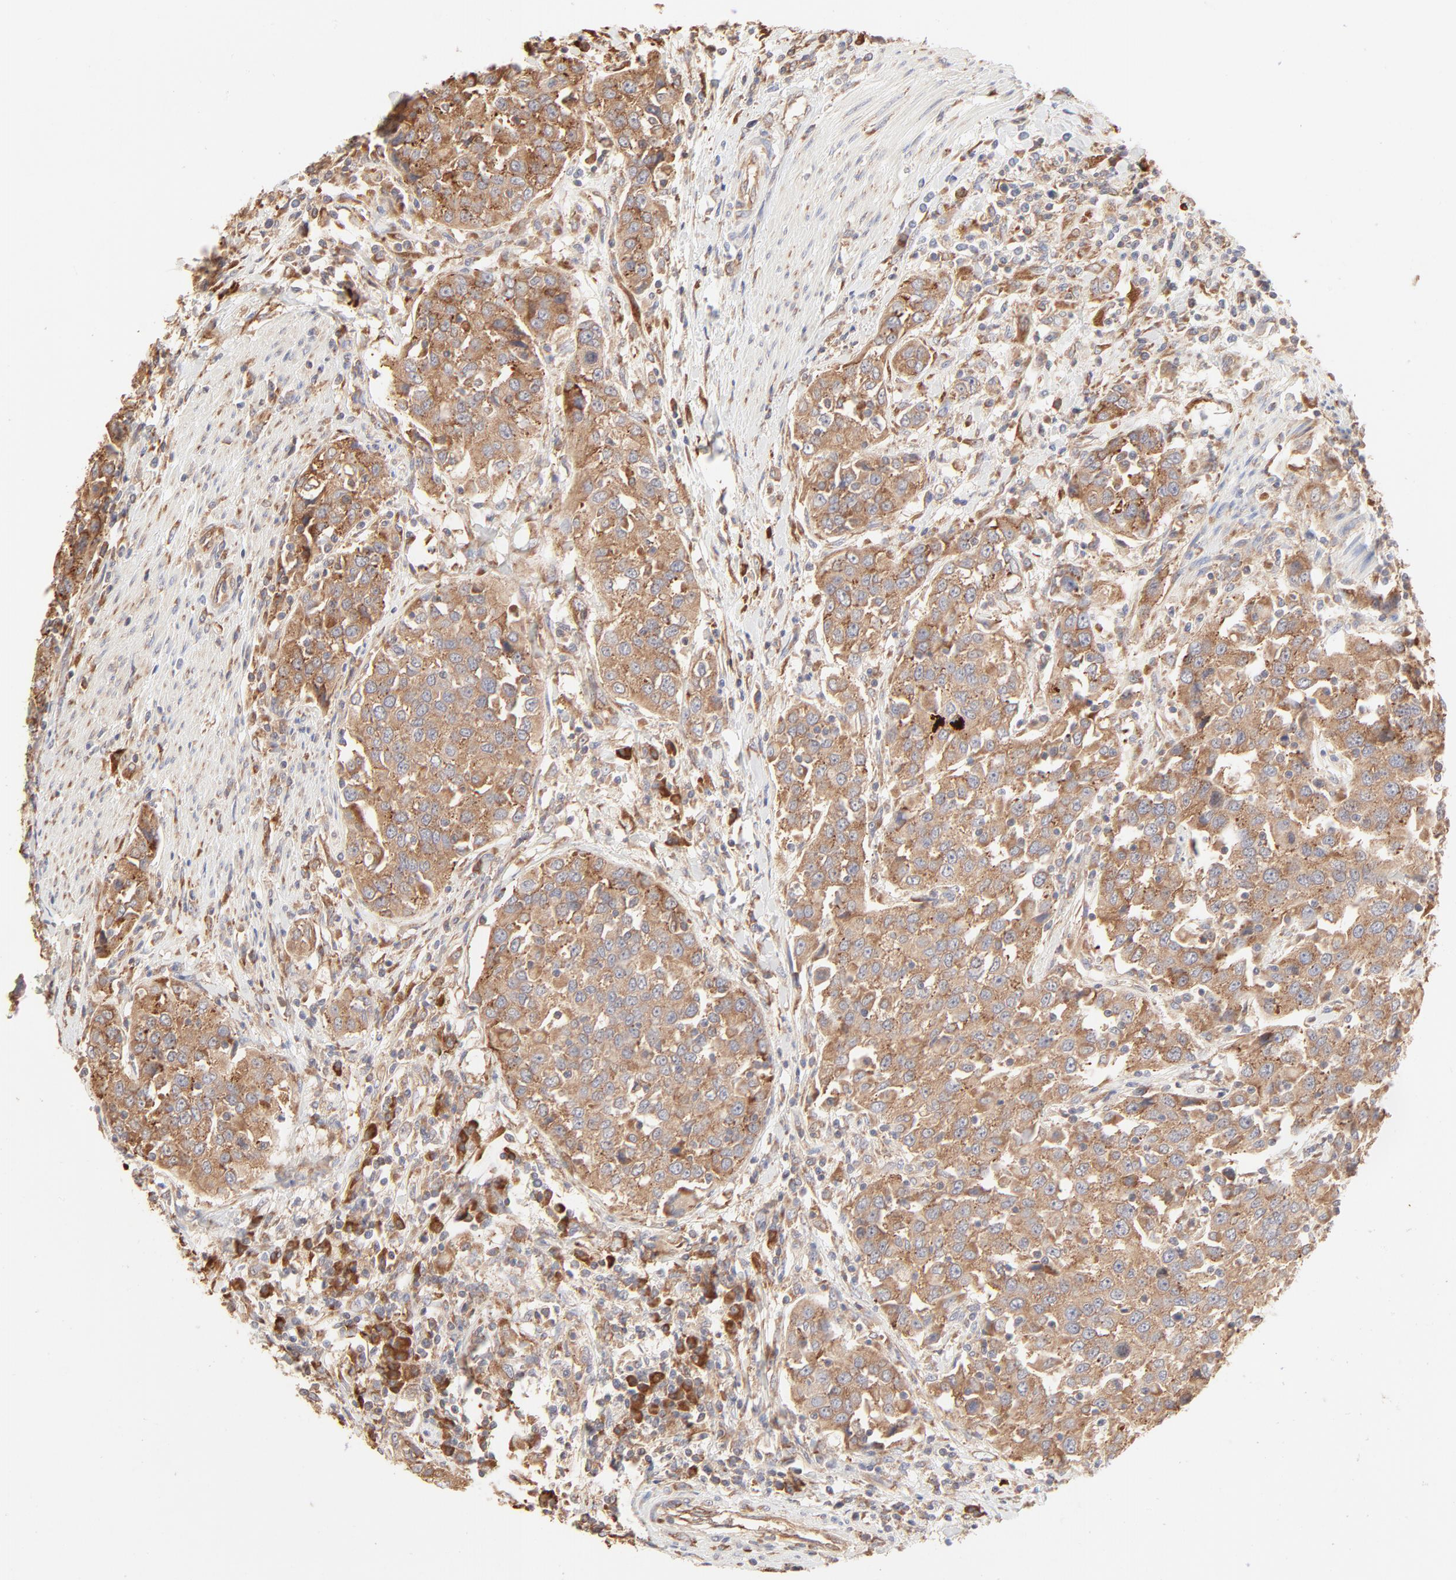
{"staining": {"intensity": "moderate", "quantity": ">75%", "location": "cytoplasmic/membranous"}, "tissue": "urothelial cancer", "cell_type": "Tumor cells", "image_type": "cancer", "snomed": [{"axis": "morphology", "description": "Urothelial carcinoma, High grade"}, {"axis": "topography", "description": "Urinary bladder"}], "caption": "An immunohistochemistry histopathology image of tumor tissue is shown. Protein staining in brown shows moderate cytoplasmic/membranous positivity in urothelial cancer within tumor cells.", "gene": "RPS20", "patient": {"sex": "female", "age": 80}}